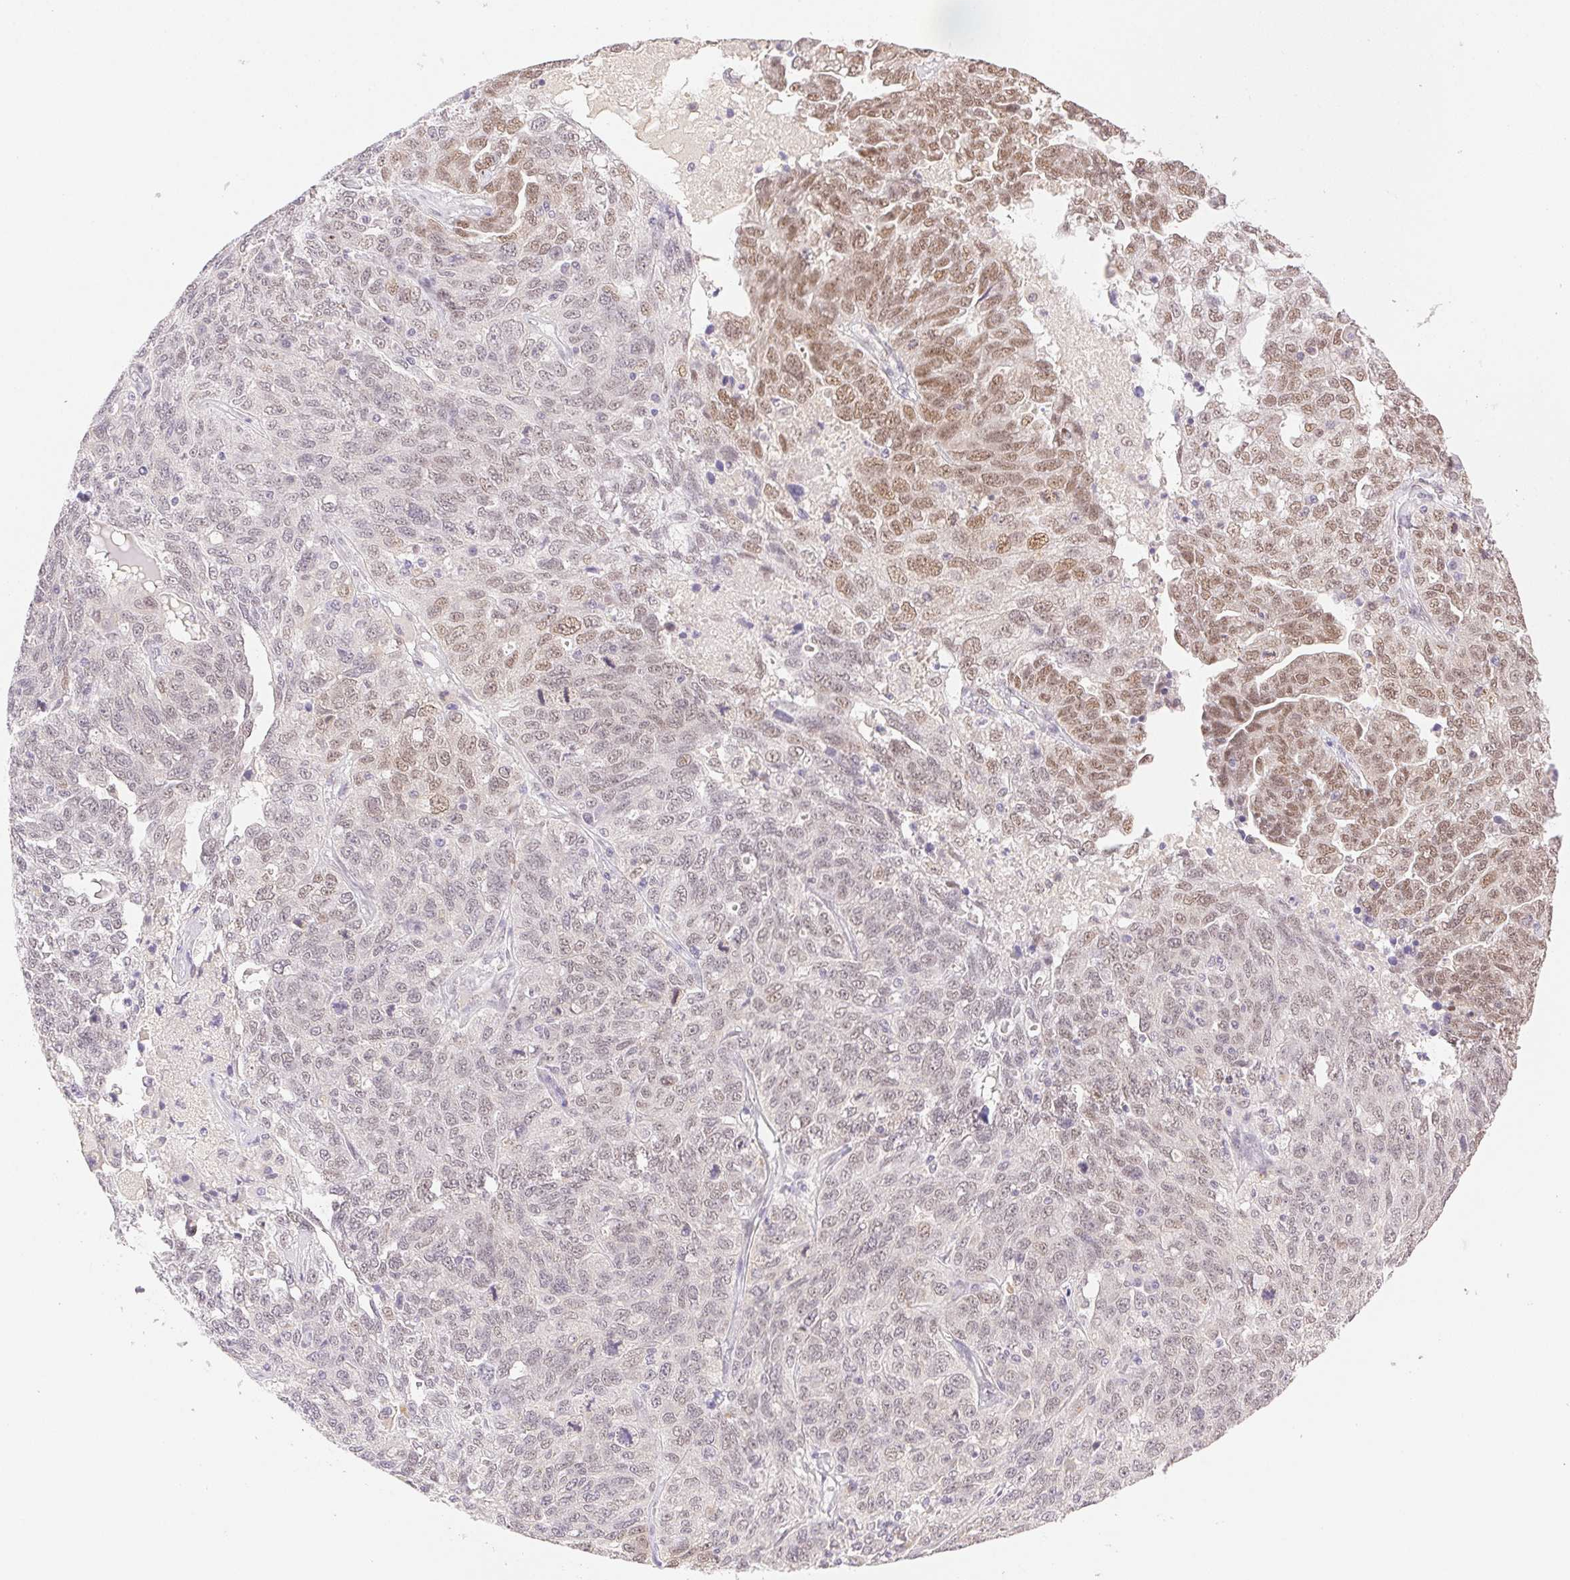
{"staining": {"intensity": "moderate", "quantity": "25%-75%", "location": "nuclear"}, "tissue": "ovarian cancer", "cell_type": "Tumor cells", "image_type": "cancer", "snomed": [{"axis": "morphology", "description": "Cystadenocarcinoma, serous, NOS"}, {"axis": "topography", "description": "Ovary"}], "caption": "Immunohistochemical staining of ovarian serous cystadenocarcinoma exhibits medium levels of moderate nuclear positivity in approximately 25%-75% of tumor cells.", "gene": "H2AZ2", "patient": {"sex": "female", "age": 71}}